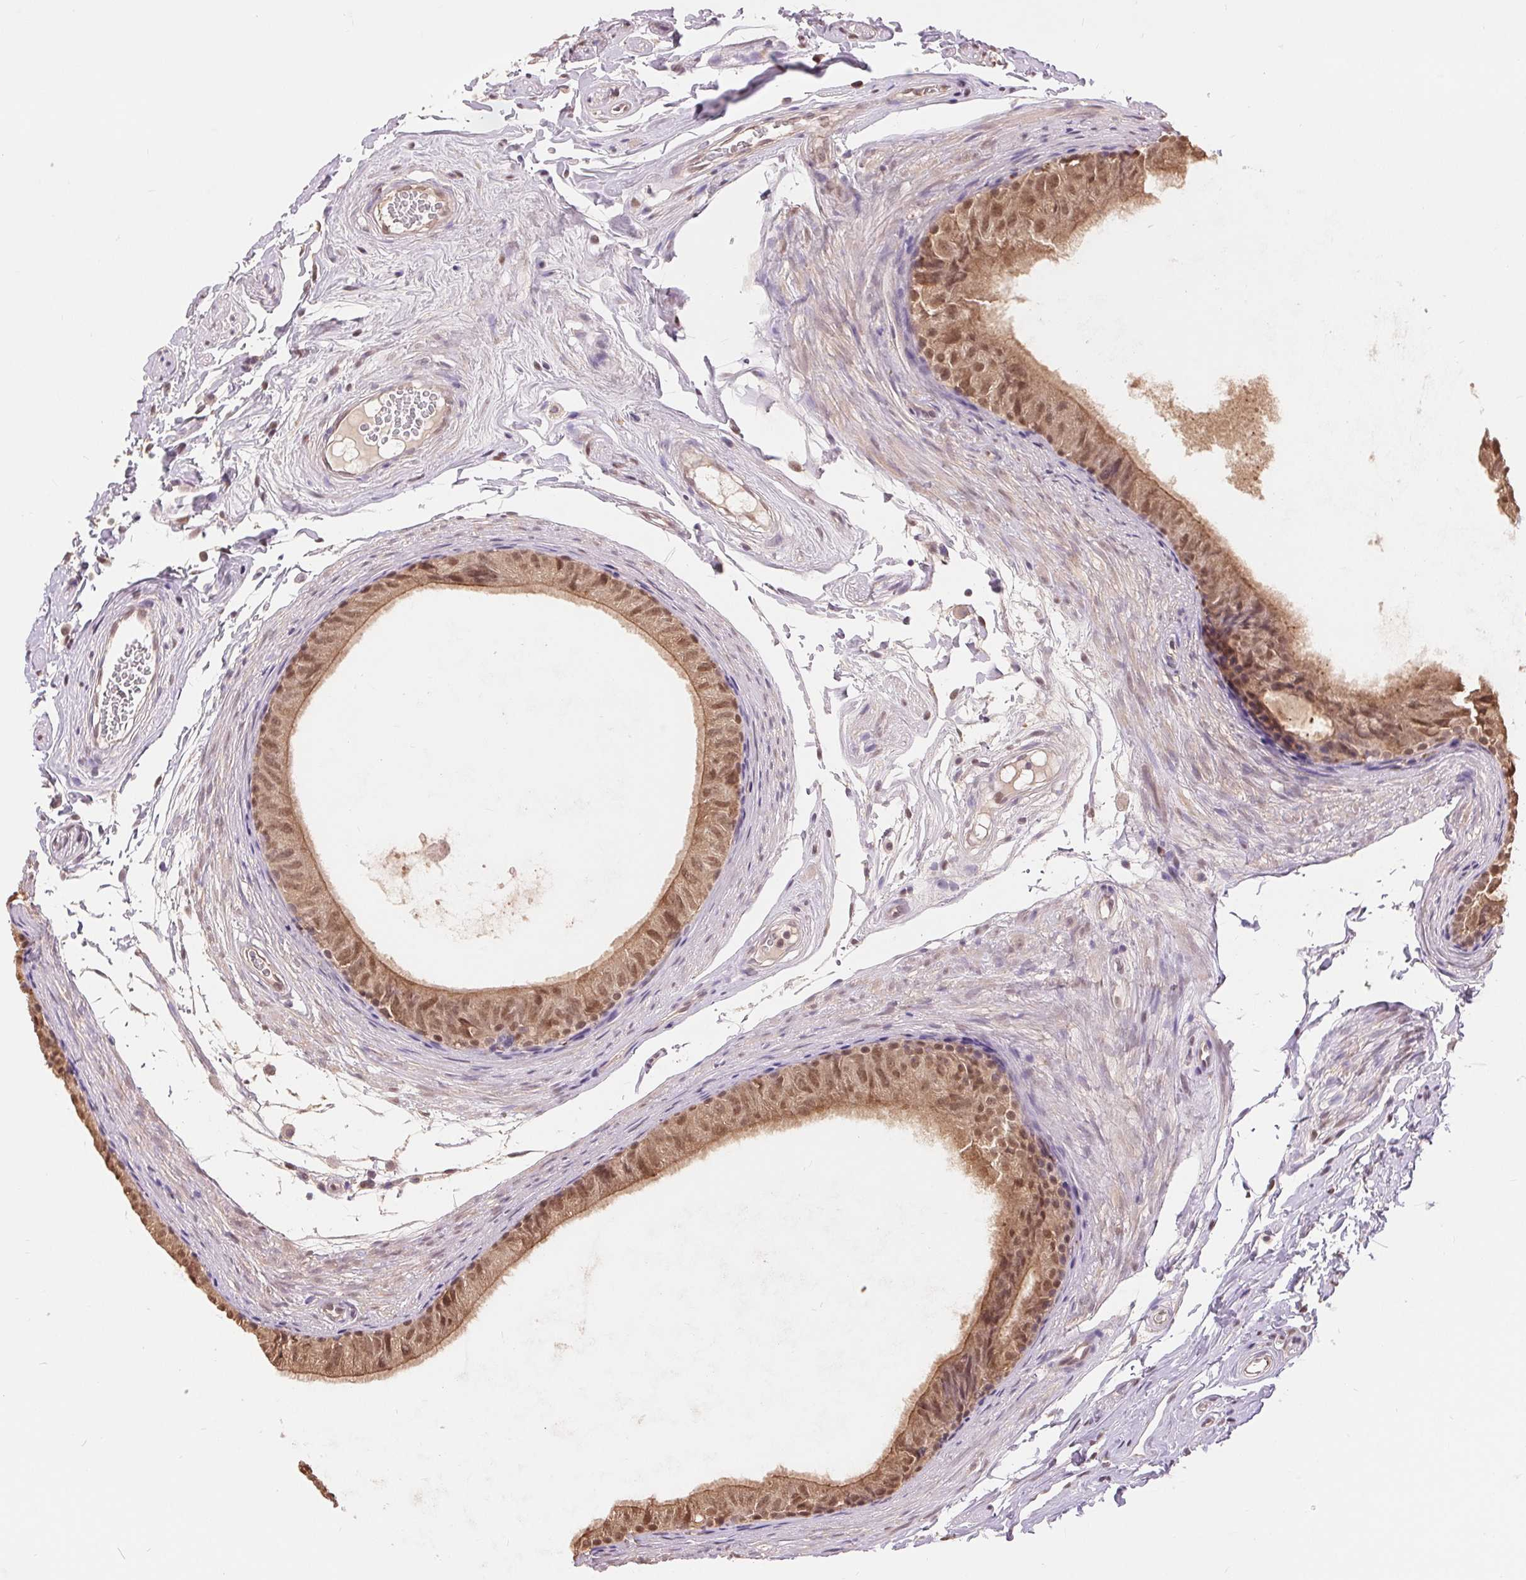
{"staining": {"intensity": "moderate", "quantity": ">75%", "location": "cytoplasmic/membranous,nuclear"}, "tissue": "epididymis", "cell_type": "Glandular cells", "image_type": "normal", "snomed": [{"axis": "morphology", "description": "Normal tissue, NOS"}, {"axis": "topography", "description": "Epididymis"}], "caption": "Immunohistochemical staining of benign human epididymis reveals medium levels of moderate cytoplasmic/membranous,nuclear staining in approximately >75% of glandular cells. (IHC, brightfield microscopy, high magnification).", "gene": "TMEM273", "patient": {"sex": "male", "age": 45}}